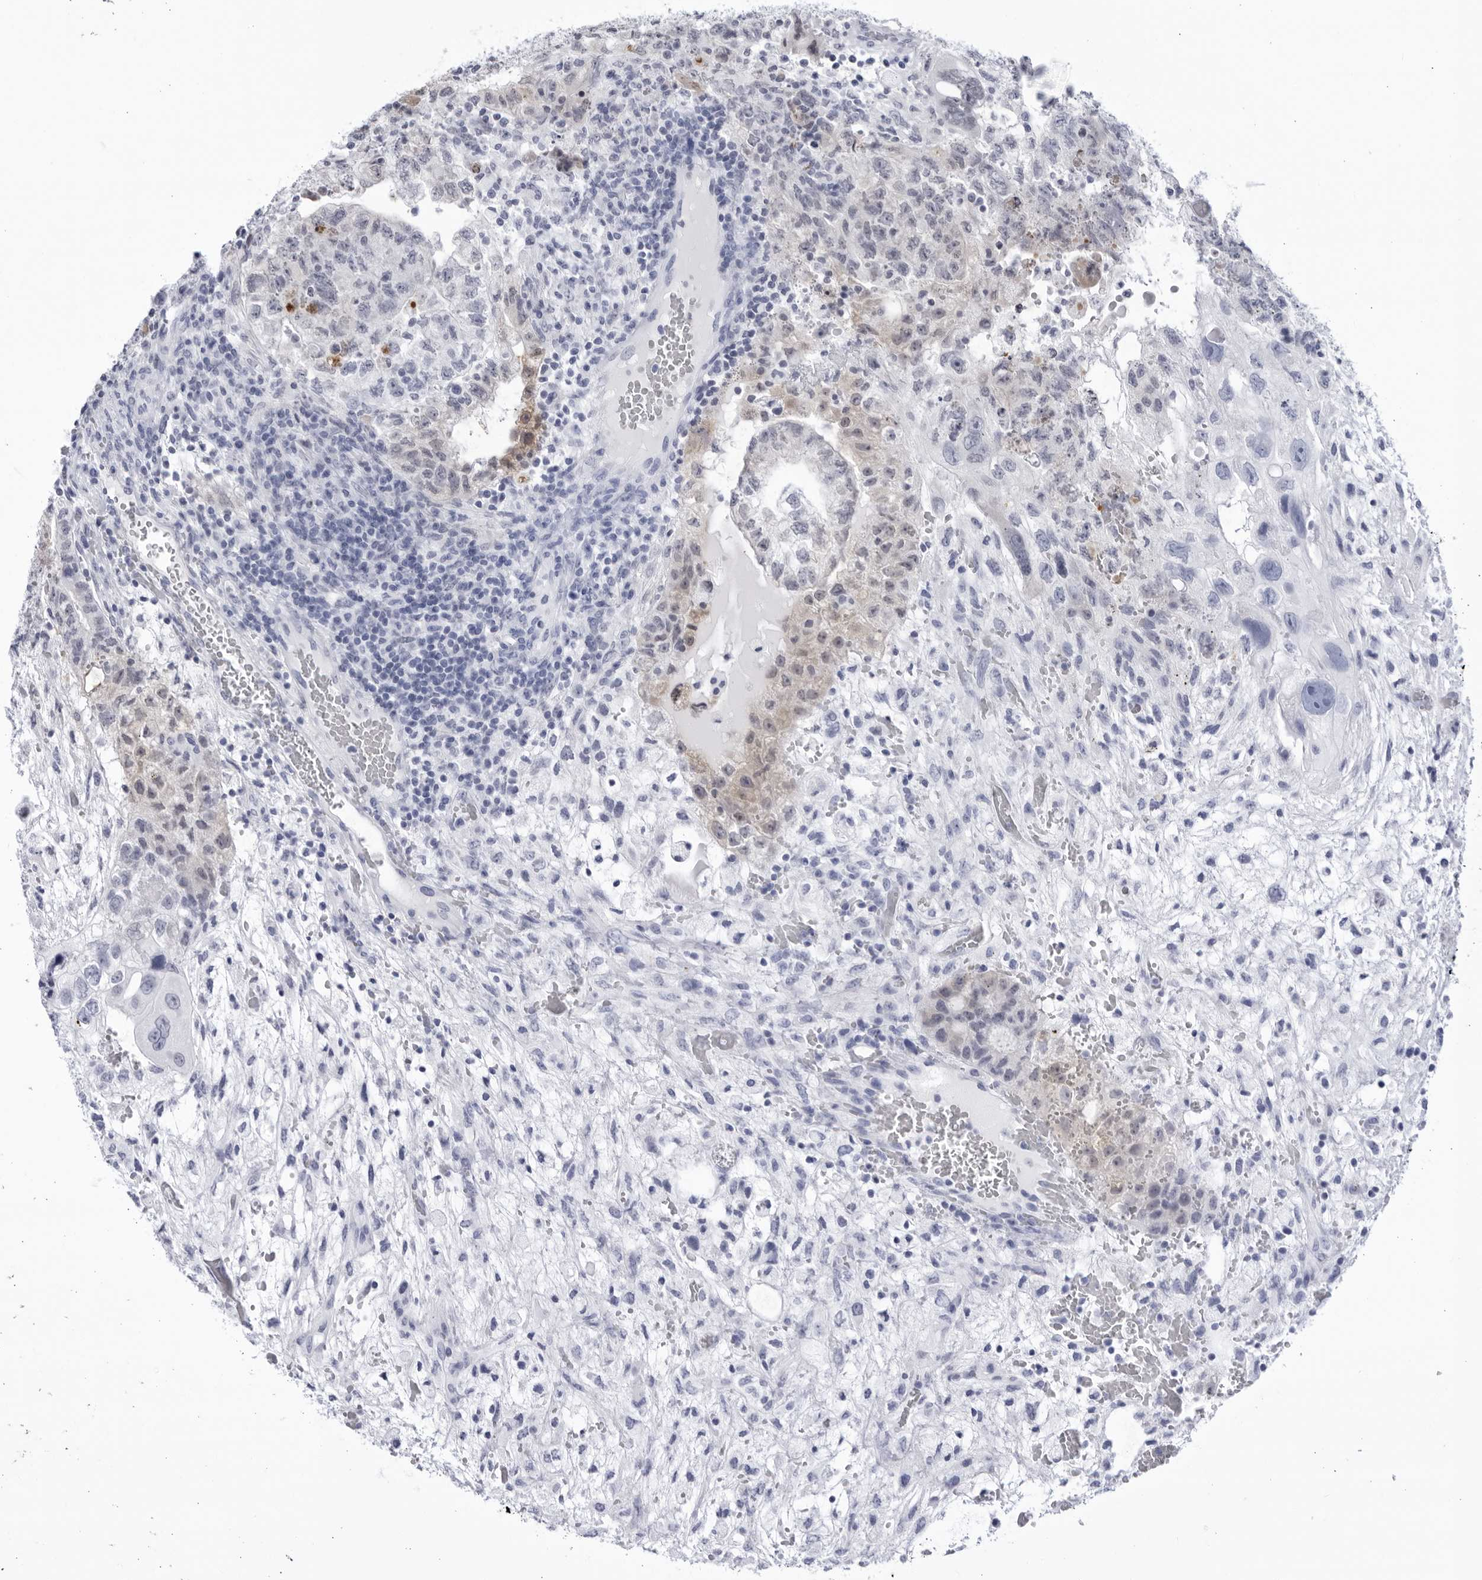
{"staining": {"intensity": "negative", "quantity": "none", "location": "none"}, "tissue": "testis cancer", "cell_type": "Tumor cells", "image_type": "cancer", "snomed": [{"axis": "morphology", "description": "Carcinoma, Embryonal, NOS"}, {"axis": "topography", "description": "Testis"}], "caption": "Tumor cells show no significant staining in testis embryonal carcinoma.", "gene": "CCDC181", "patient": {"sex": "male", "age": 36}}